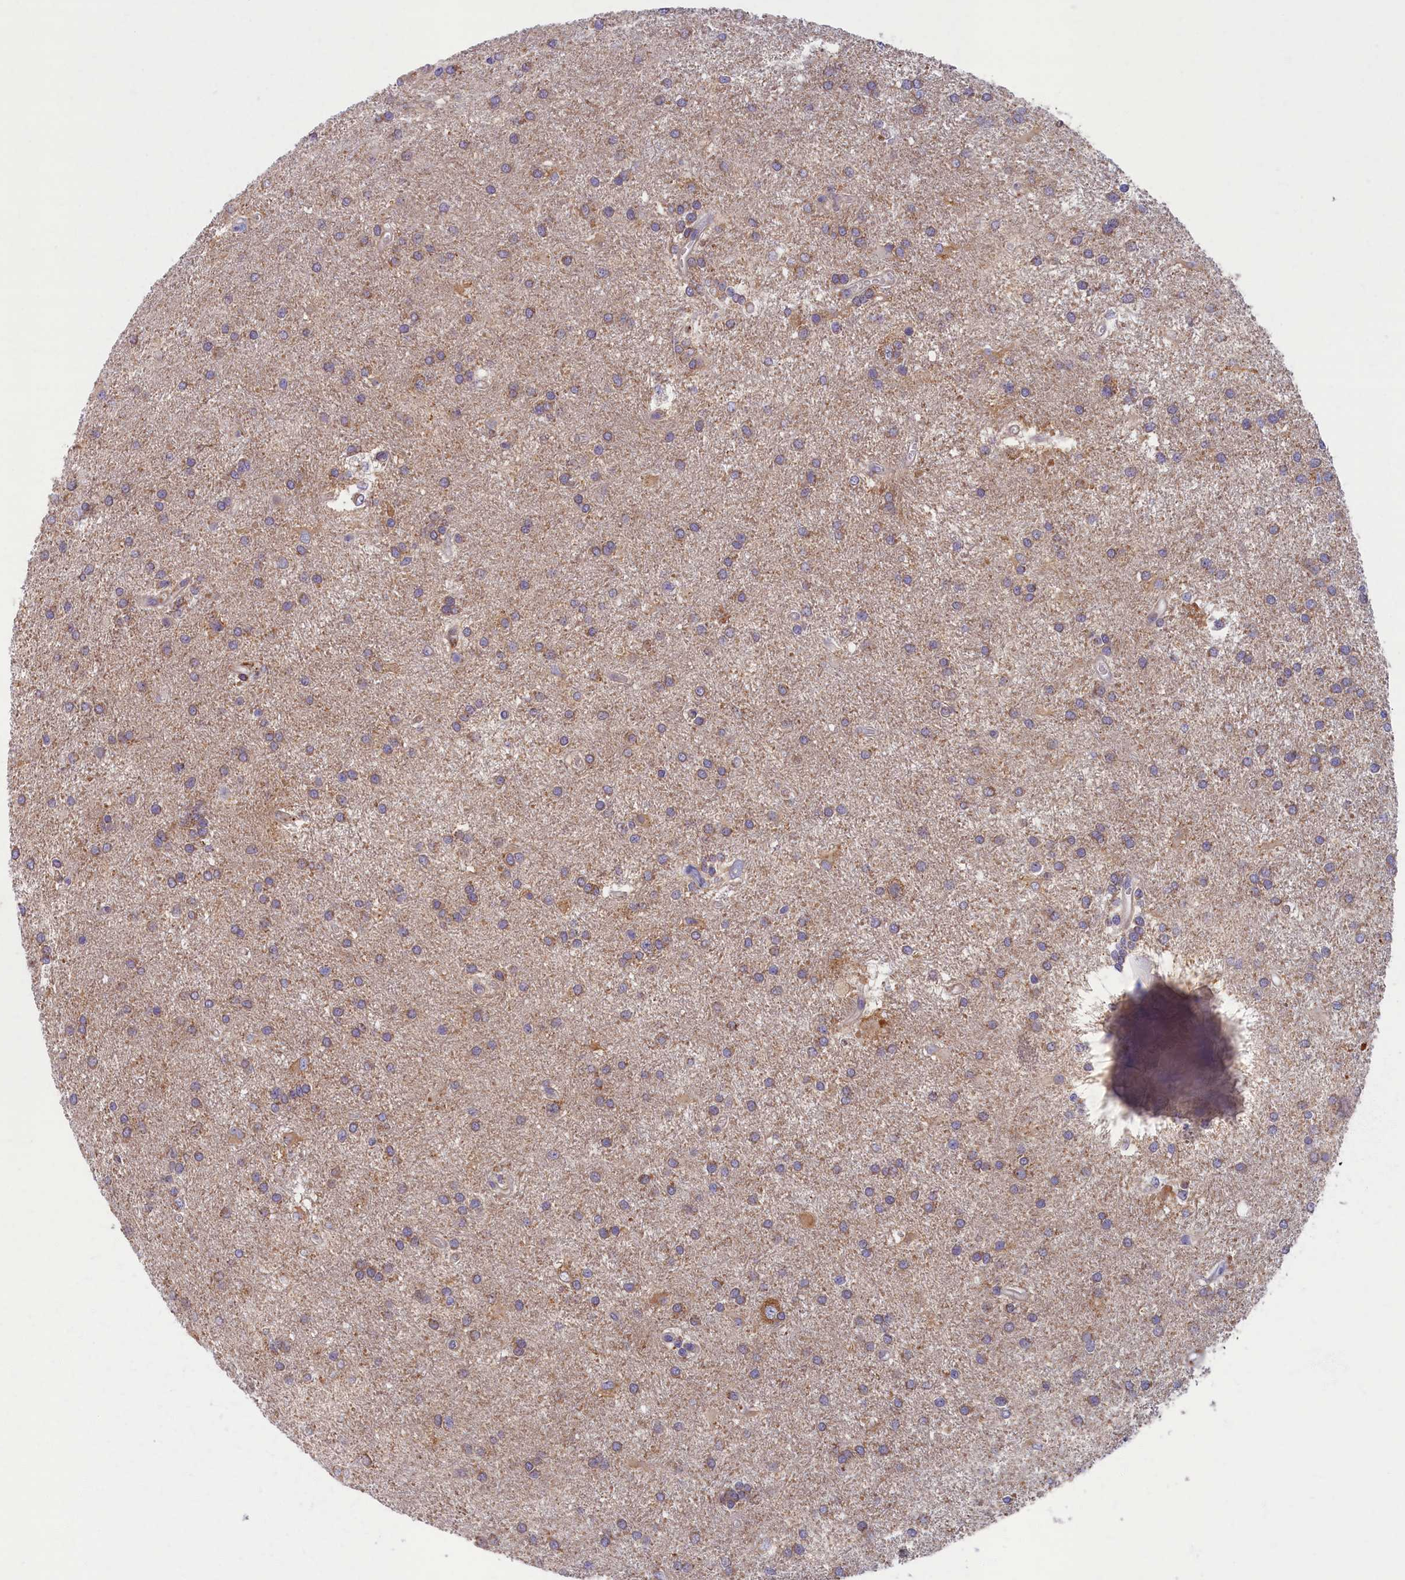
{"staining": {"intensity": "weak", "quantity": ">75%", "location": "cytoplasmic/membranous"}, "tissue": "glioma", "cell_type": "Tumor cells", "image_type": "cancer", "snomed": [{"axis": "morphology", "description": "Glioma, malignant, Low grade"}, {"axis": "topography", "description": "Brain"}], "caption": "Human low-grade glioma (malignant) stained with a brown dye shows weak cytoplasmic/membranous positive positivity in approximately >75% of tumor cells.", "gene": "MRPS25", "patient": {"sex": "male", "age": 66}}